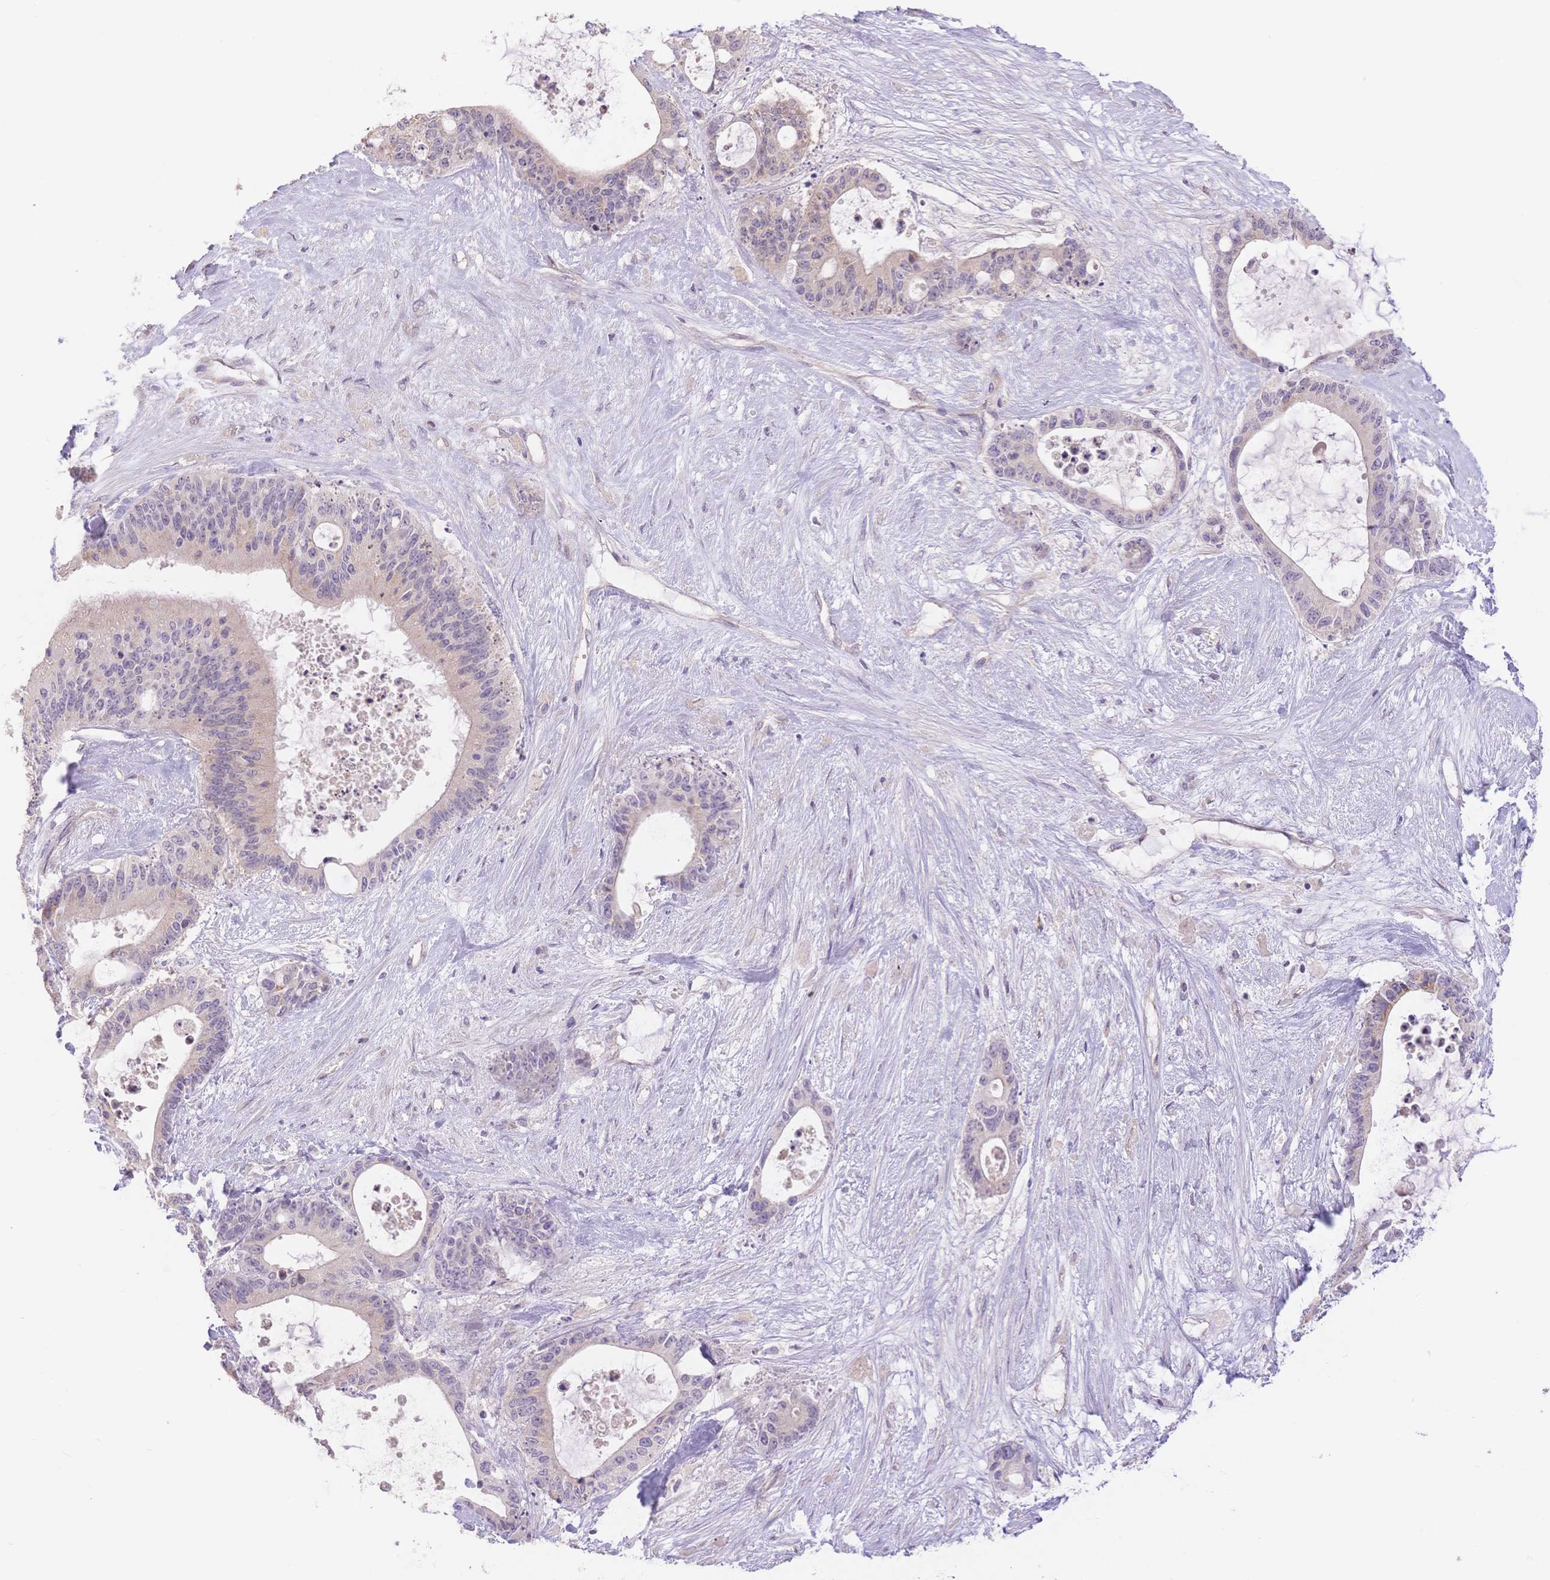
{"staining": {"intensity": "weak", "quantity": "<25%", "location": "cytoplasmic/membranous"}, "tissue": "liver cancer", "cell_type": "Tumor cells", "image_type": "cancer", "snomed": [{"axis": "morphology", "description": "Normal tissue, NOS"}, {"axis": "morphology", "description": "Cholangiocarcinoma"}, {"axis": "topography", "description": "Liver"}, {"axis": "topography", "description": "Peripheral nerve tissue"}], "caption": "Human liver cancer (cholangiocarcinoma) stained for a protein using IHC displays no expression in tumor cells.", "gene": "SUV39H2", "patient": {"sex": "female", "age": 73}}